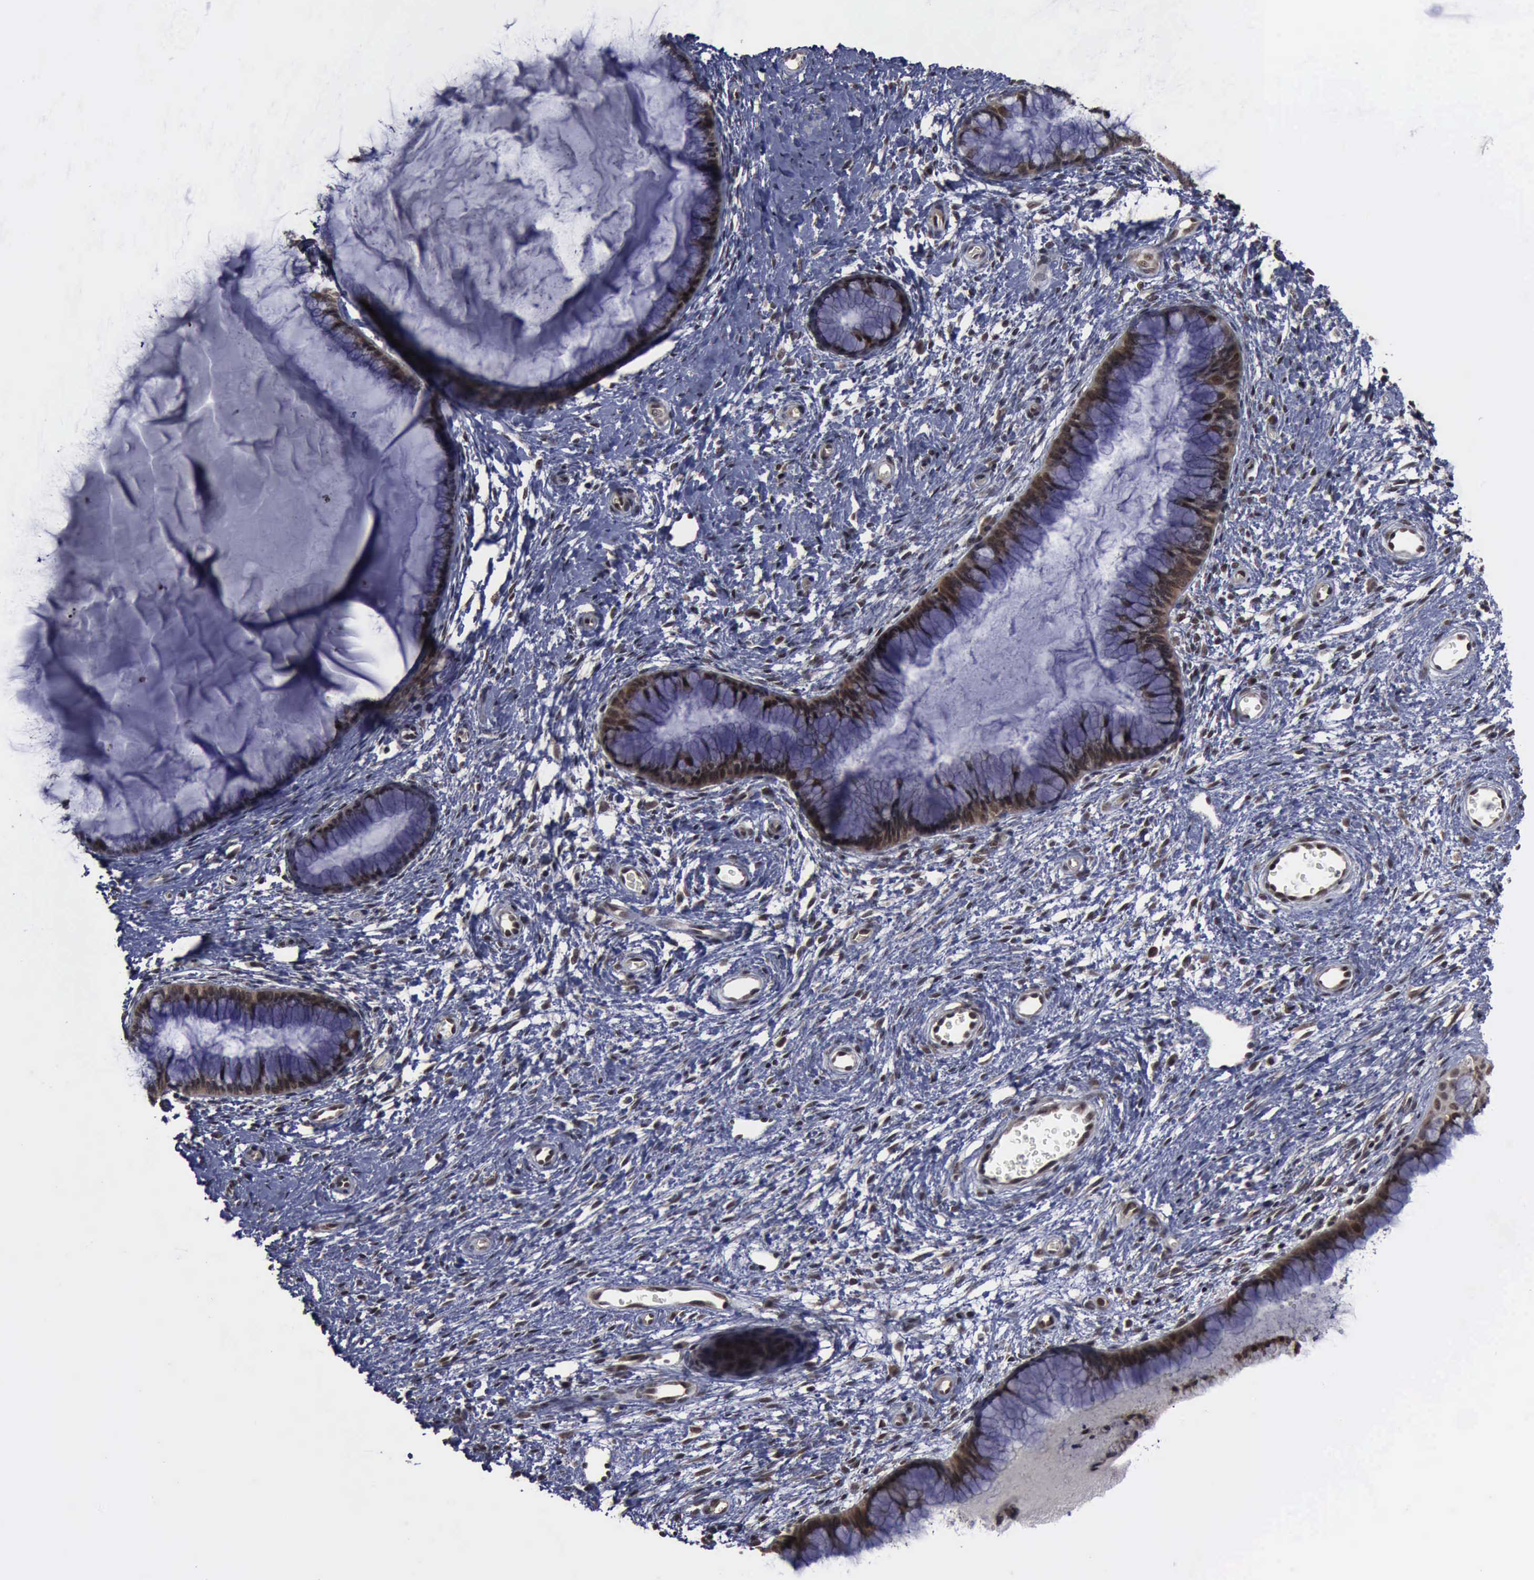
{"staining": {"intensity": "moderate", "quantity": ">75%", "location": "cytoplasmic/membranous,nuclear"}, "tissue": "cervix", "cell_type": "Glandular cells", "image_type": "normal", "snomed": [{"axis": "morphology", "description": "Normal tissue, NOS"}, {"axis": "topography", "description": "Cervix"}], "caption": "Cervix stained with DAB immunohistochemistry reveals medium levels of moderate cytoplasmic/membranous,nuclear staining in approximately >75% of glandular cells.", "gene": "RTCB", "patient": {"sex": "female", "age": 27}}